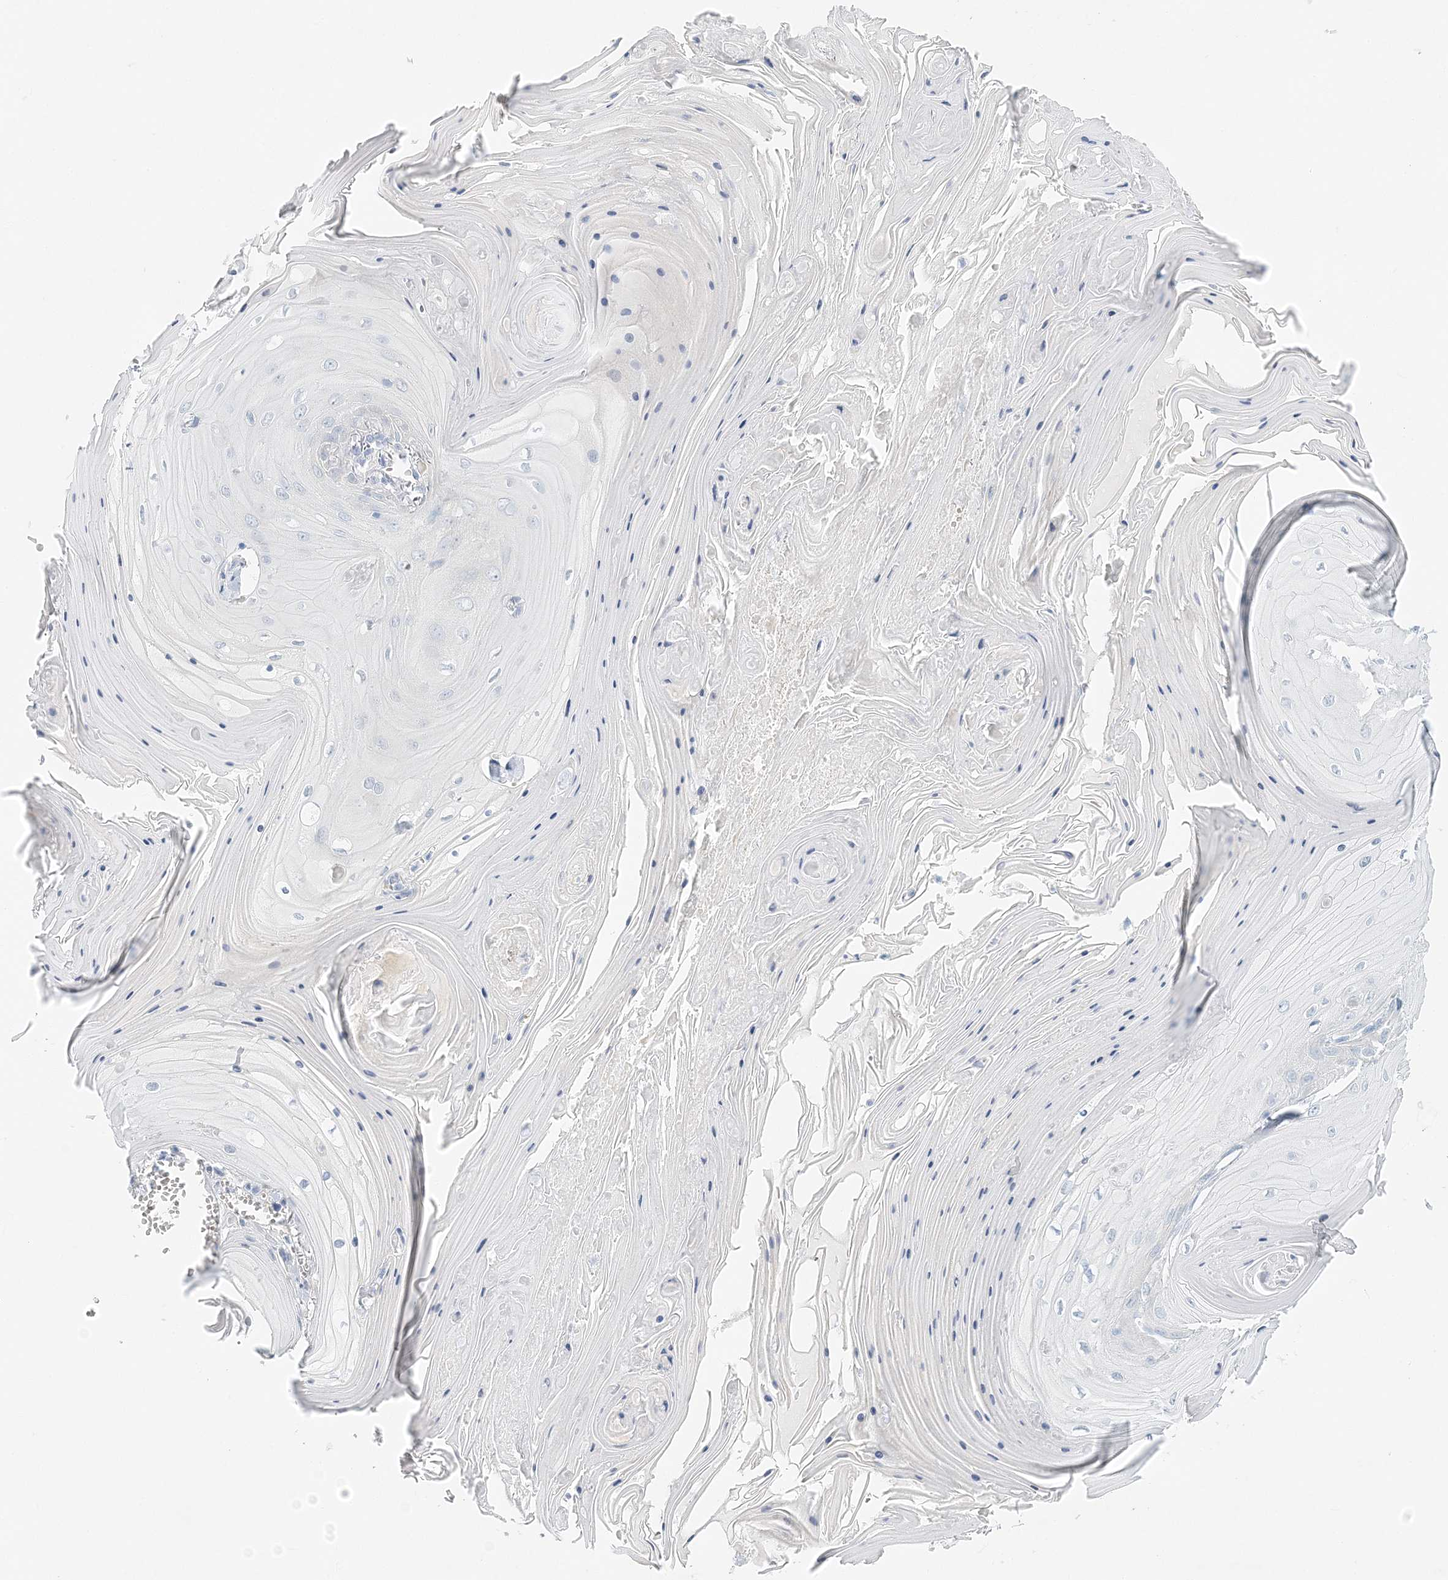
{"staining": {"intensity": "negative", "quantity": "none", "location": "none"}, "tissue": "skin cancer", "cell_type": "Tumor cells", "image_type": "cancer", "snomed": [{"axis": "morphology", "description": "Squamous cell carcinoma, NOS"}, {"axis": "topography", "description": "Skin"}], "caption": "Immunohistochemistry micrograph of neoplastic tissue: skin cancer (squamous cell carcinoma) stained with DAB (3,3'-diaminobenzidine) reveals no significant protein staining in tumor cells.", "gene": "VILL", "patient": {"sex": "male", "age": 74}}